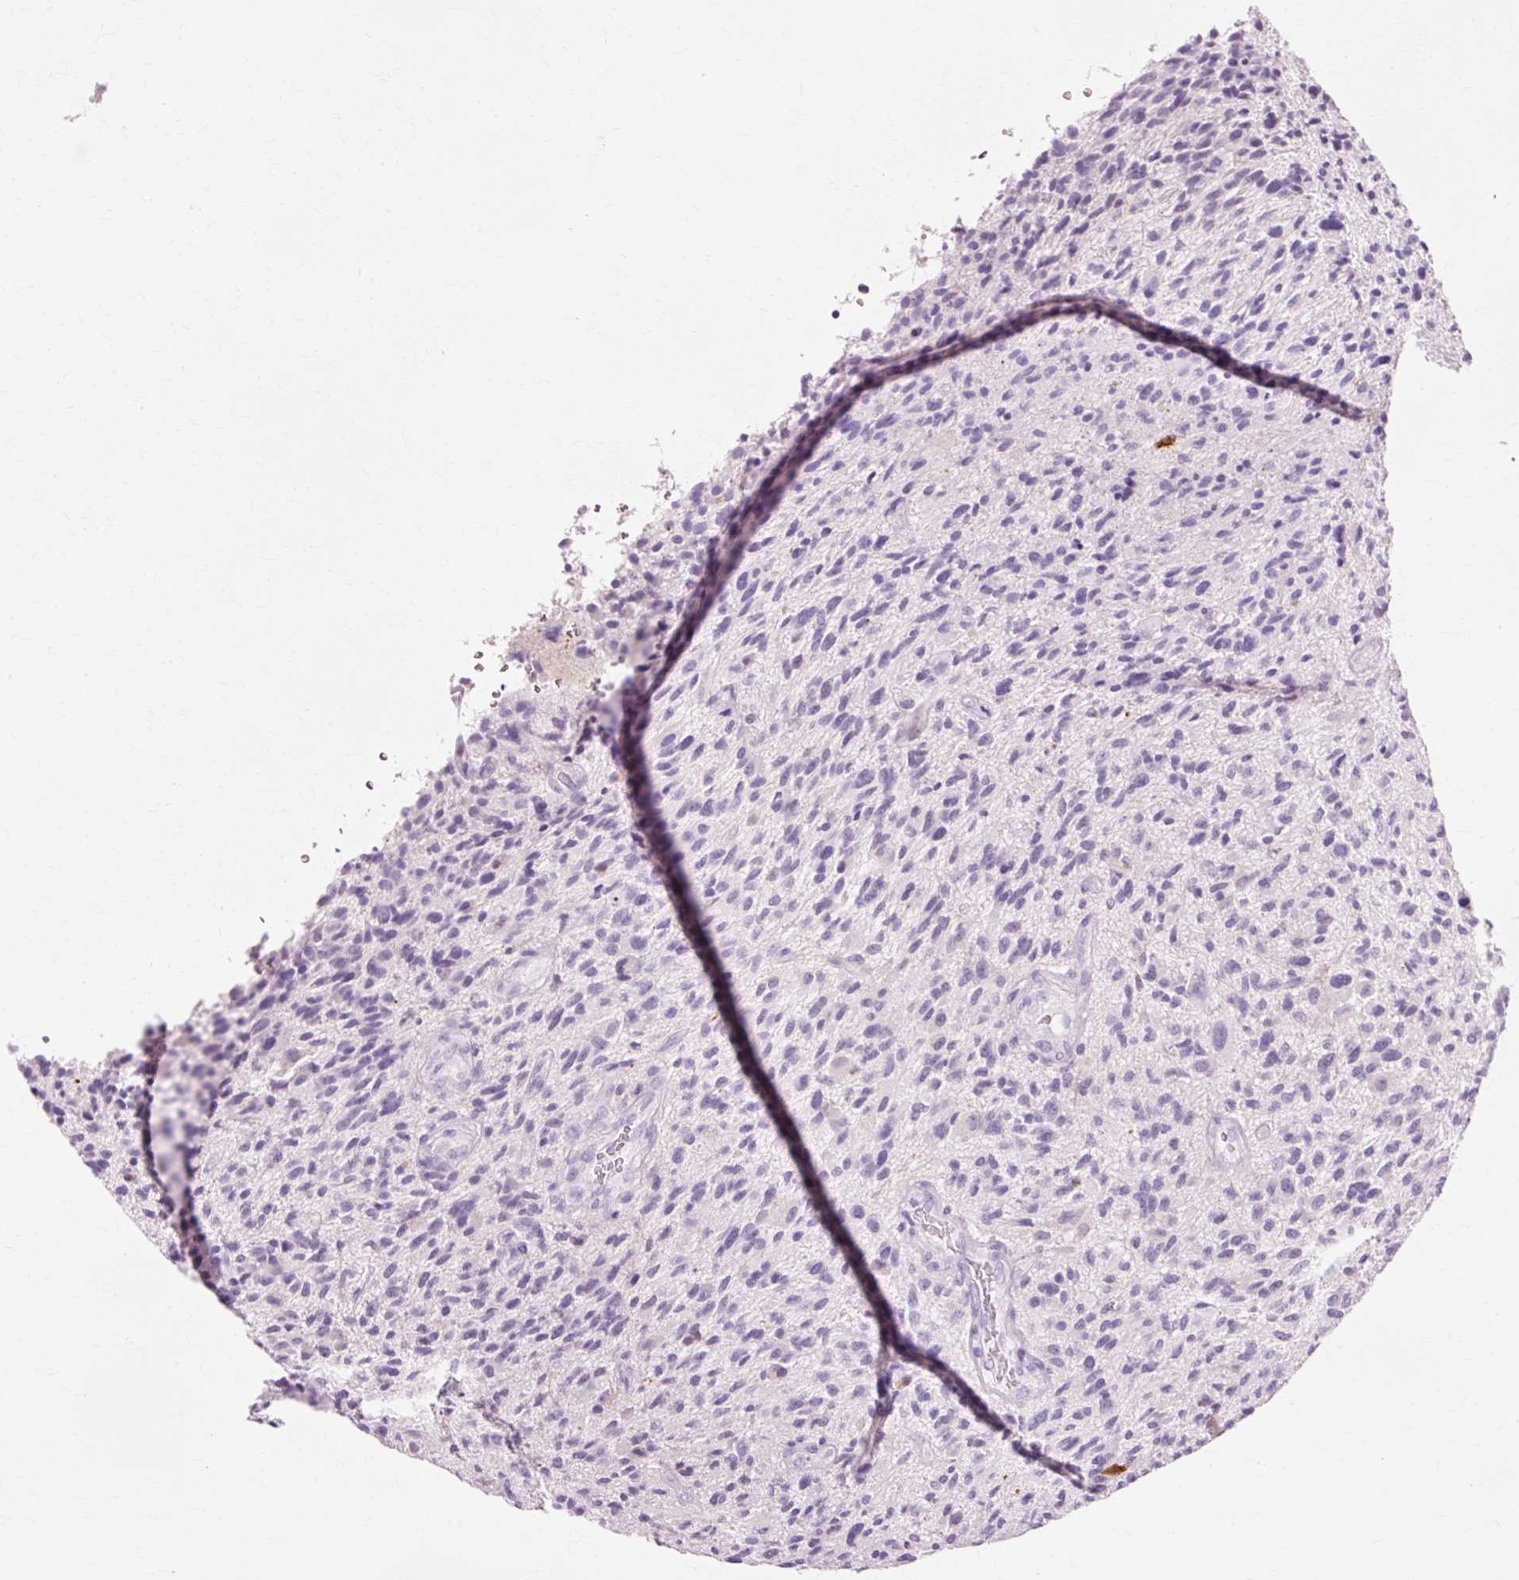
{"staining": {"intensity": "negative", "quantity": "none", "location": "none"}, "tissue": "glioma", "cell_type": "Tumor cells", "image_type": "cancer", "snomed": [{"axis": "morphology", "description": "Glioma, malignant, High grade"}, {"axis": "topography", "description": "Brain"}], "caption": "Tumor cells are negative for brown protein staining in malignant glioma (high-grade). (Stains: DAB (3,3'-diaminobenzidine) IHC with hematoxylin counter stain, Microscopy: brightfield microscopy at high magnification).", "gene": "VN1R2", "patient": {"sex": "male", "age": 47}}